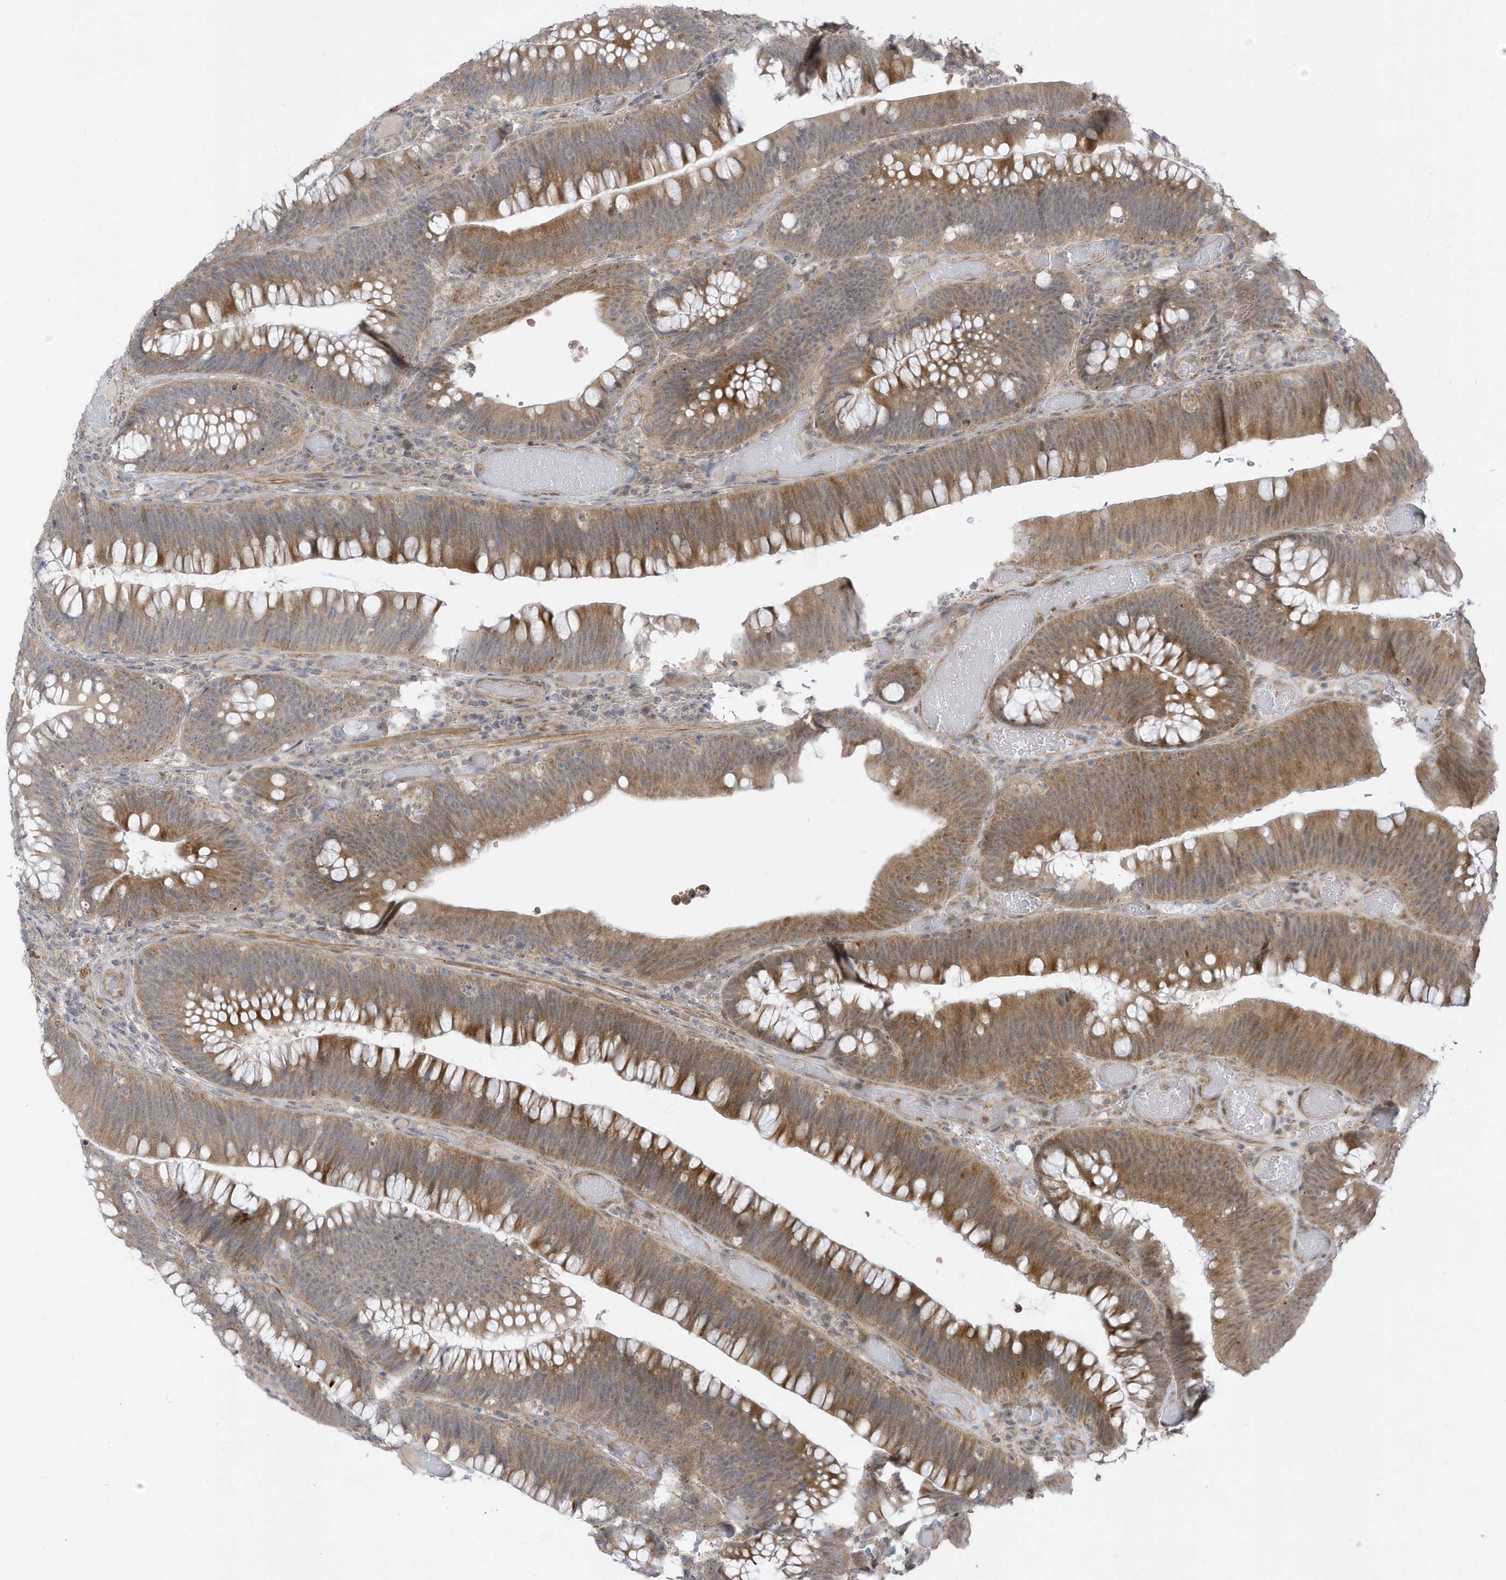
{"staining": {"intensity": "moderate", "quantity": ">75%", "location": "cytoplasmic/membranous"}, "tissue": "colorectal cancer", "cell_type": "Tumor cells", "image_type": "cancer", "snomed": [{"axis": "morphology", "description": "Normal tissue, NOS"}, {"axis": "topography", "description": "Colon"}], "caption": "Immunohistochemistry staining of colorectal cancer, which reveals medium levels of moderate cytoplasmic/membranous positivity in approximately >75% of tumor cells indicating moderate cytoplasmic/membranous protein staining. The staining was performed using DAB (brown) for protein detection and nuclei were counterstained in hematoxylin (blue).", "gene": "ATP13A5", "patient": {"sex": "female", "age": 82}}